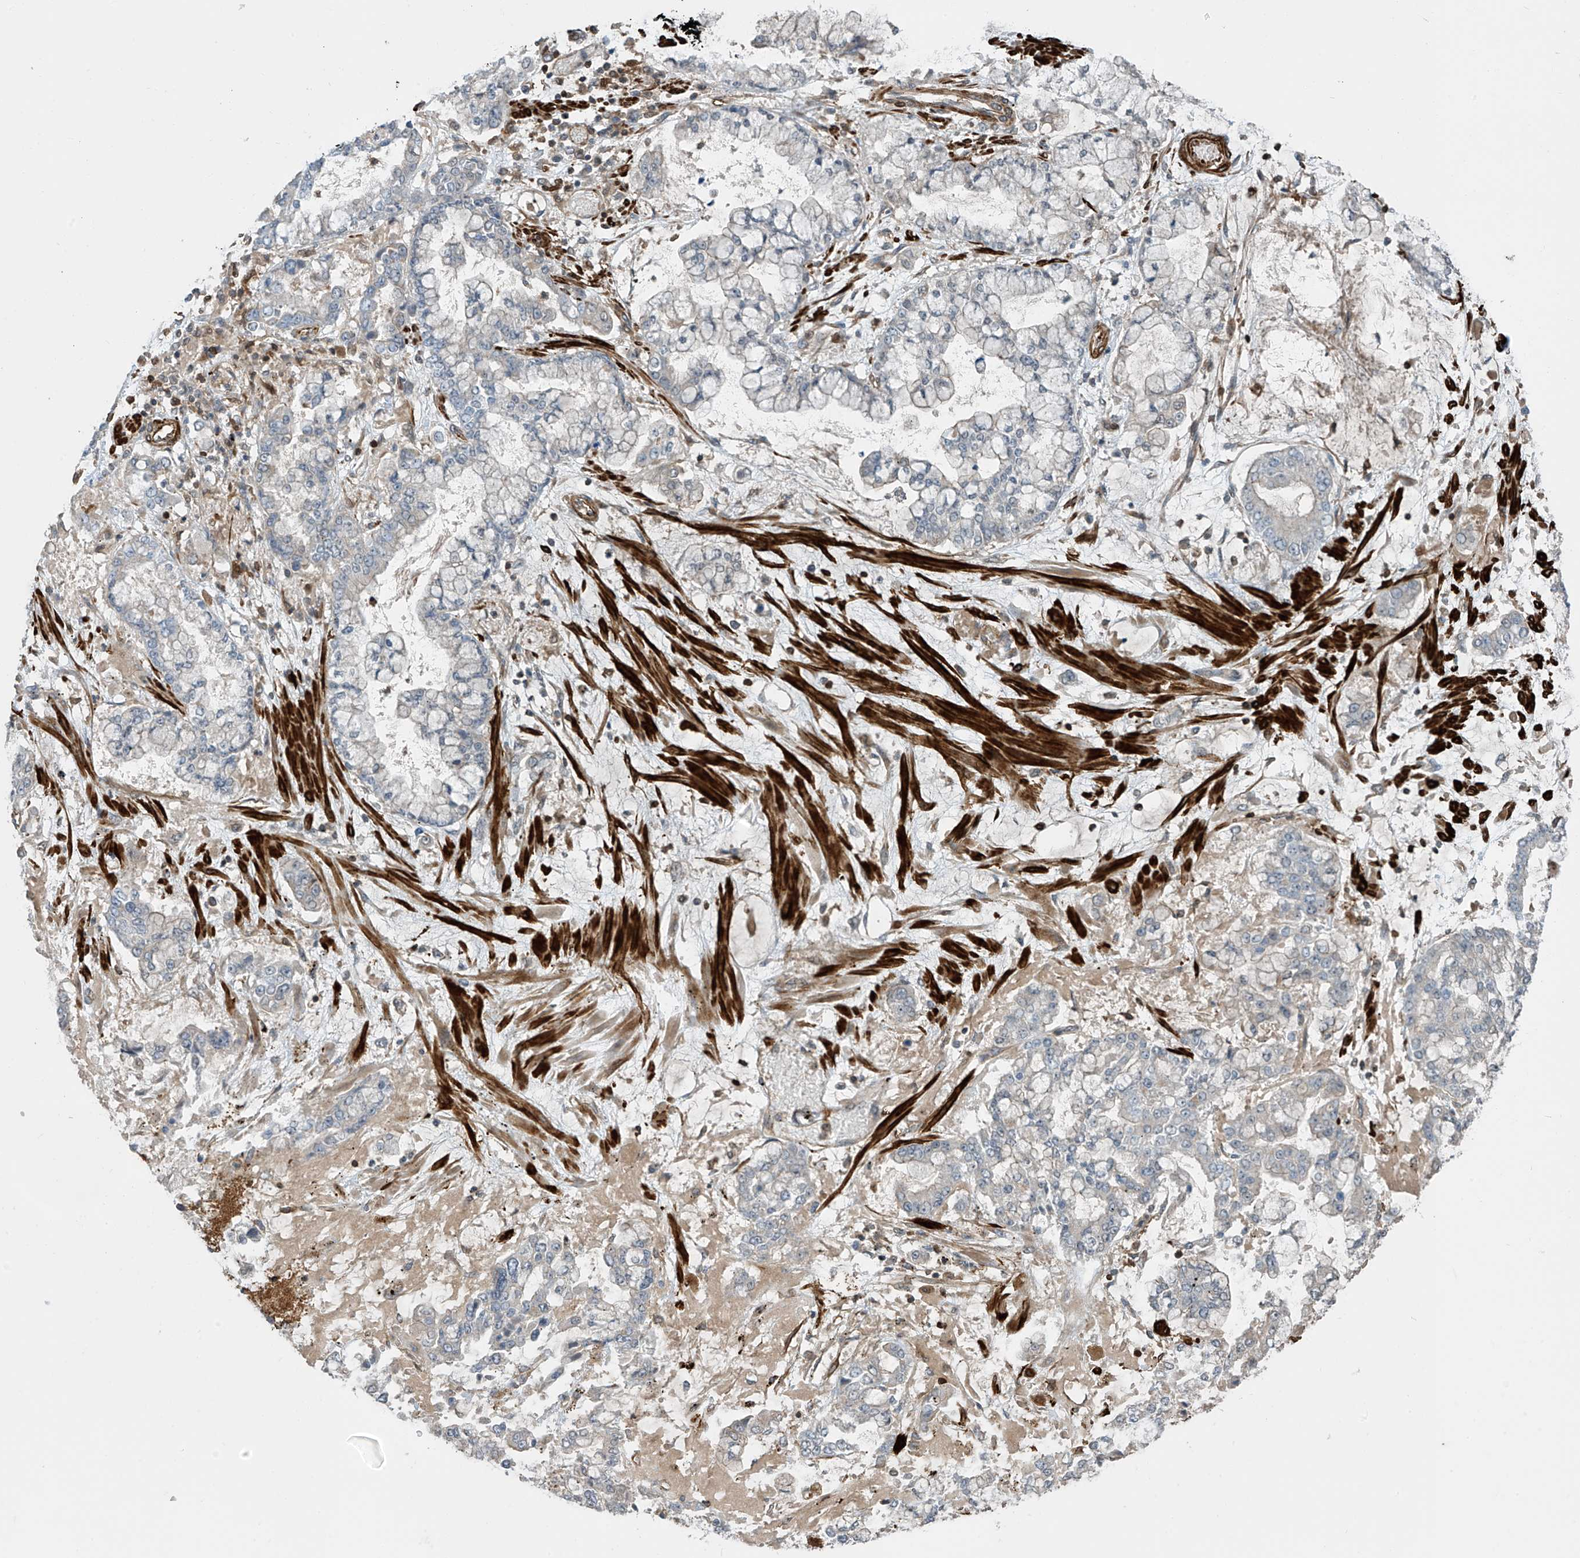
{"staining": {"intensity": "weak", "quantity": "<25%", "location": "cytoplasmic/membranous"}, "tissue": "stomach cancer", "cell_type": "Tumor cells", "image_type": "cancer", "snomed": [{"axis": "morphology", "description": "Normal tissue, NOS"}, {"axis": "morphology", "description": "Adenocarcinoma, NOS"}, {"axis": "topography", "description": "Stomach, upper"}, {"axis": "topography", "description": "Stomach"}], "caption": "Protein analysis of adenocarcinoma (stomach) demonstrates no significant staining in tumor cells.", "gene": "SH3BGRL3", "patient": {"sex": "male", "age": 76}}